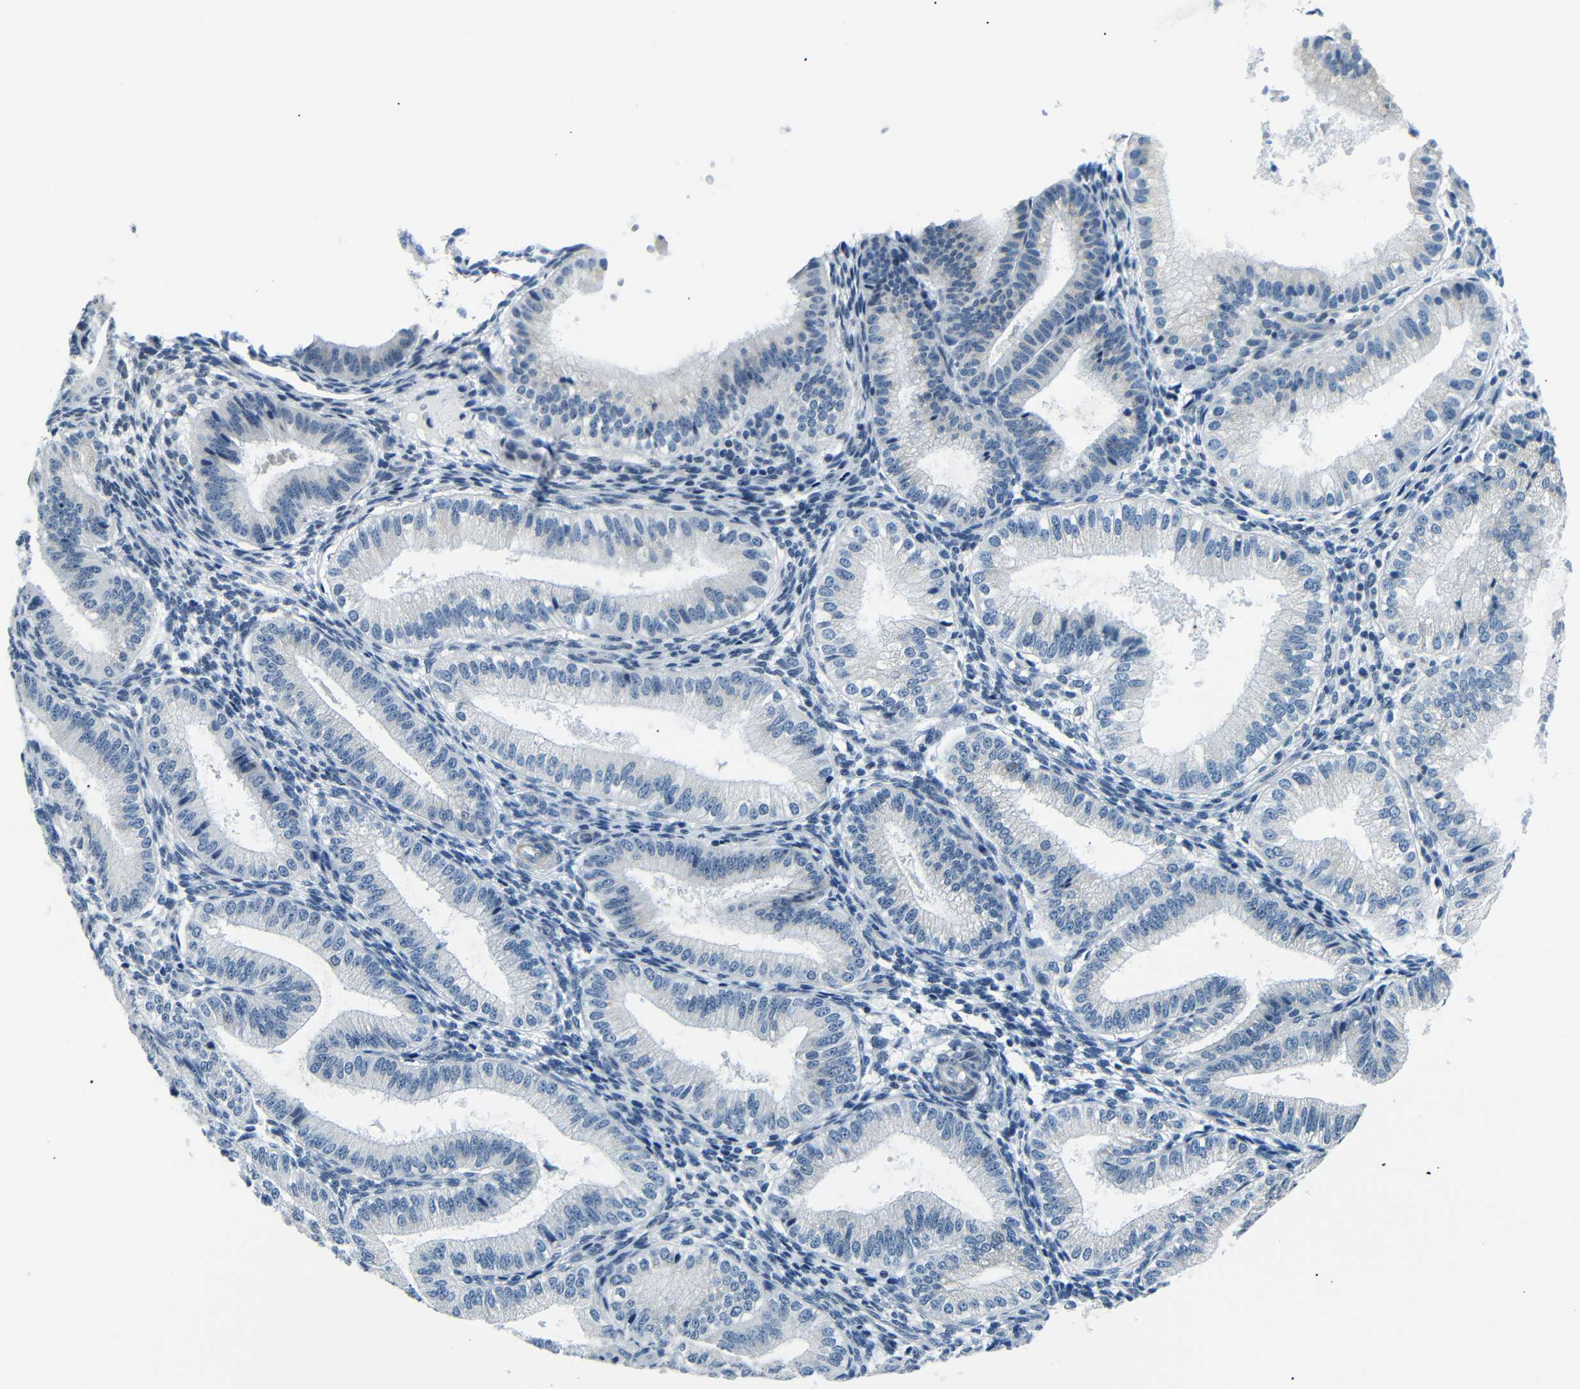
{"staining": {"intensity": "negative", "quantity": "none", "location": "none"}, "tissue": "endometrium", "cell_type": "Cells in endometrial stroma", "image_type": "normal", "snomed": [{"axis": "morphology", "description": "Normal tissue, NOS"}, {"axis": "topography", "description": "Endometrium"}], "caption": "Image shows no protein staining in cells in endometrial stroma of unremarkable endometrium. (DAB (3,3'-diaminobenzidine) immunohistochemistry, high magnification).", "gene": "TAFA1", "patient": {"sex": "female", "age": 39}}